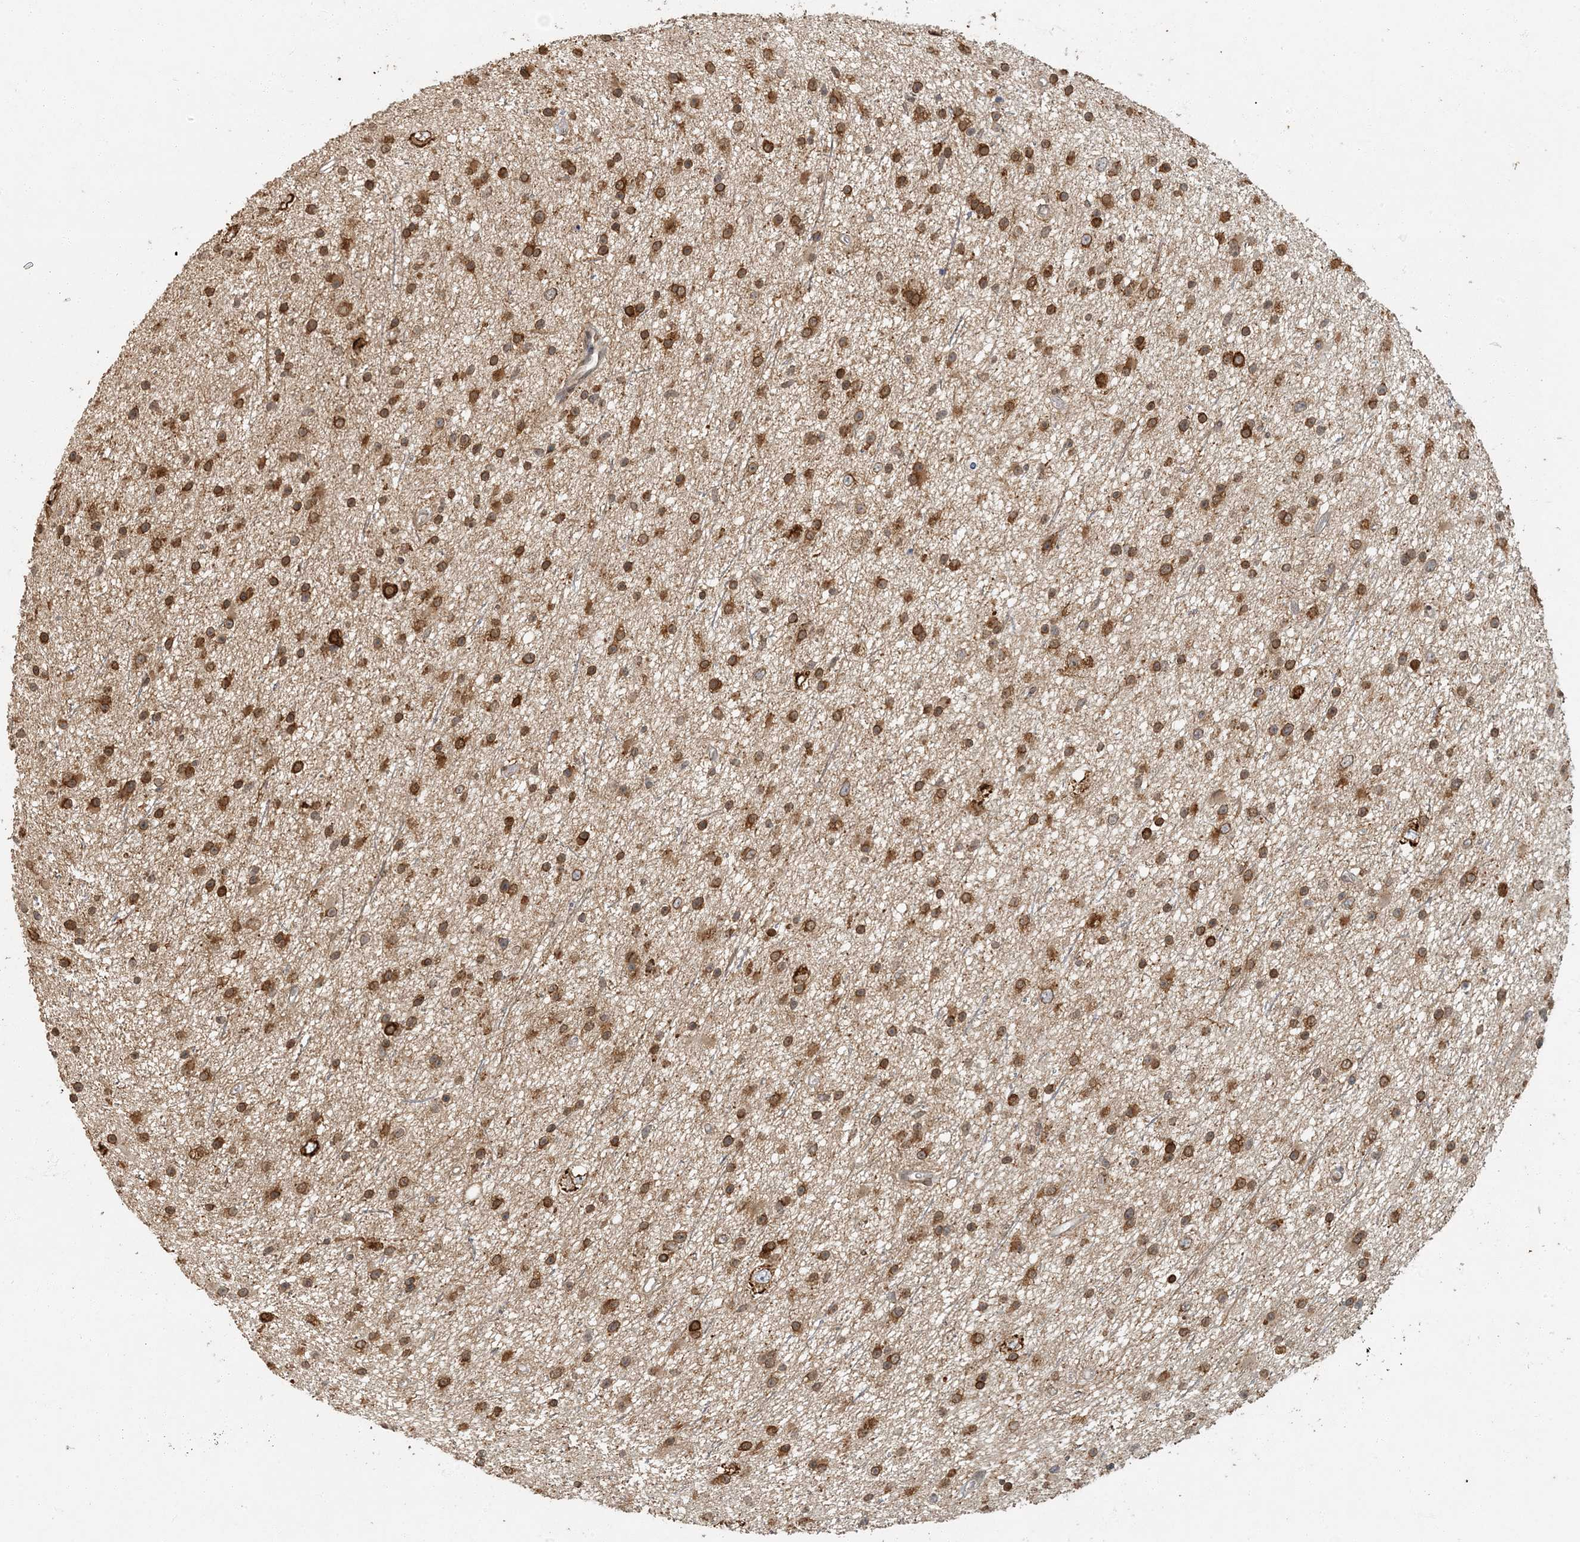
{"staining": {"intensity": "strong", "quantity": ">75%", "location": "cytoplasmic/membranous"}, "tissue": "glioma", "cell_type": "Tumor cells", "image_type": "cancer", "snomed": [{"axis": "morphology", "description": "Glioma, malignant, Low grade"}, {"axis": "topography", "description": "Cerebral cortex"}], "caption": "Tumor cells reveal high levels of strong cytoplasmic/membranous positivity in approximately >75% of cells in human glioma.", "gene": "AK9", "patient": {"sex": "female", "age": 39}}